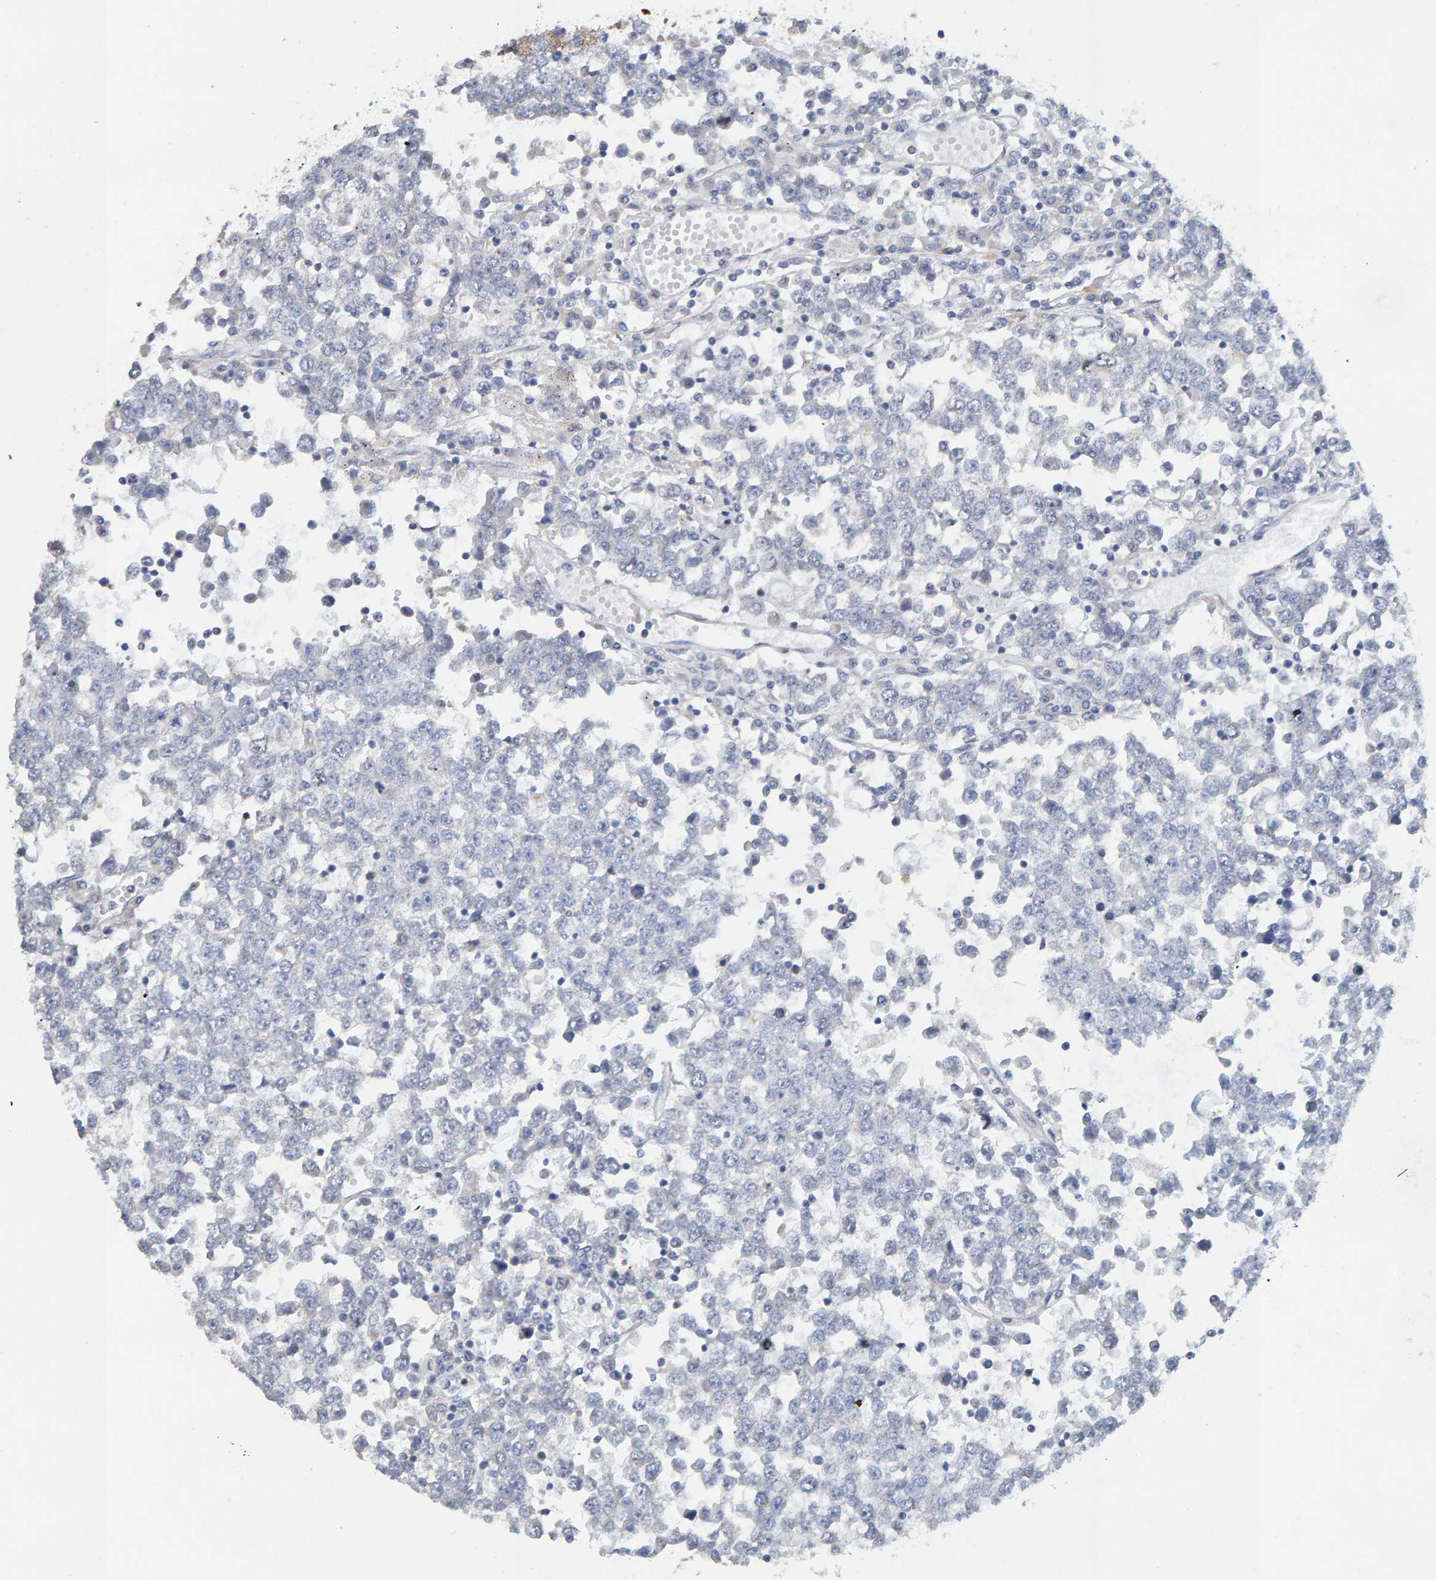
{"staining": {"intensity": "negative", "quantity": "none", "location": "none"}, "tissue": "testis cancer", "cell_type": "Tumor cells", "image_type": "cancer", "snomed": [{"axis": "morphology", "description": "Seminoma, NOS"}, {"axis": "topography", "description": "Testis"}], "caption": "Immunohistochemistry micrograph of neoplastic tissue: testis seminoma stained with DAB demonstrates no significant protein expression in tumor cells.", "gene": "RGP1", "patient": {"sex": "male", "age": 65}}